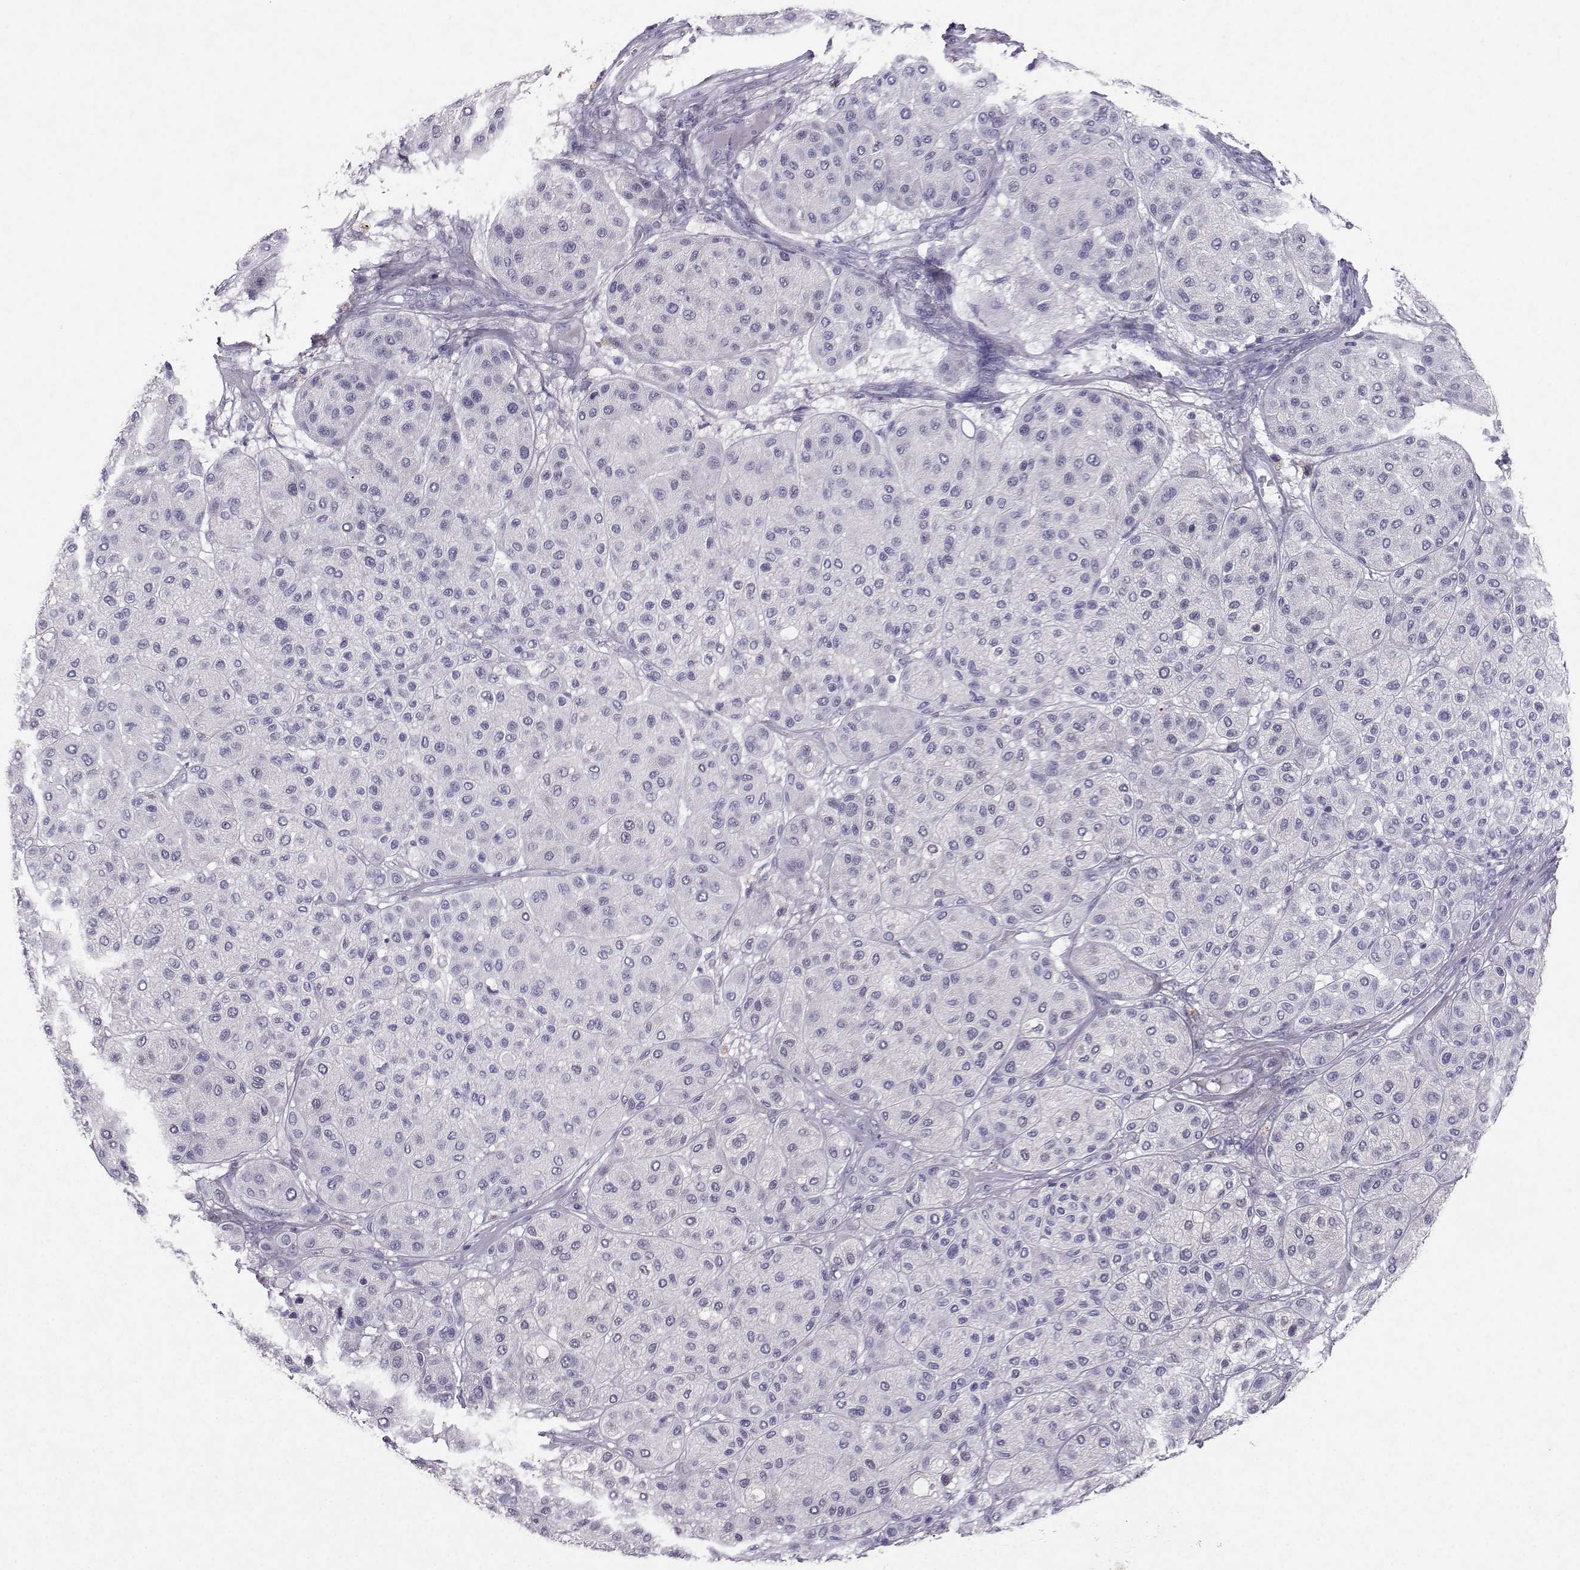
{"staining": {"intensity": "negative", "quantity": "none", "location": "none"}, "tissue": "melanoma", "cell_type": "Tumor cells", "image_type": "cancer", "snomed": [{"axis": "morphology", "description": "Malignant melanoma, Metastatic site"}, {"axis": "topography", "description": "Smooth muscle"}], "caption": "An image of melanoma stained for a protein shows no brown staining in tumor cells. The staining is performed using DAB brown chromogen with nuclei counter-stained in using hematoxylin.", "gene": "GRIK4", "patient": {"sex": "male", "age": 41}}